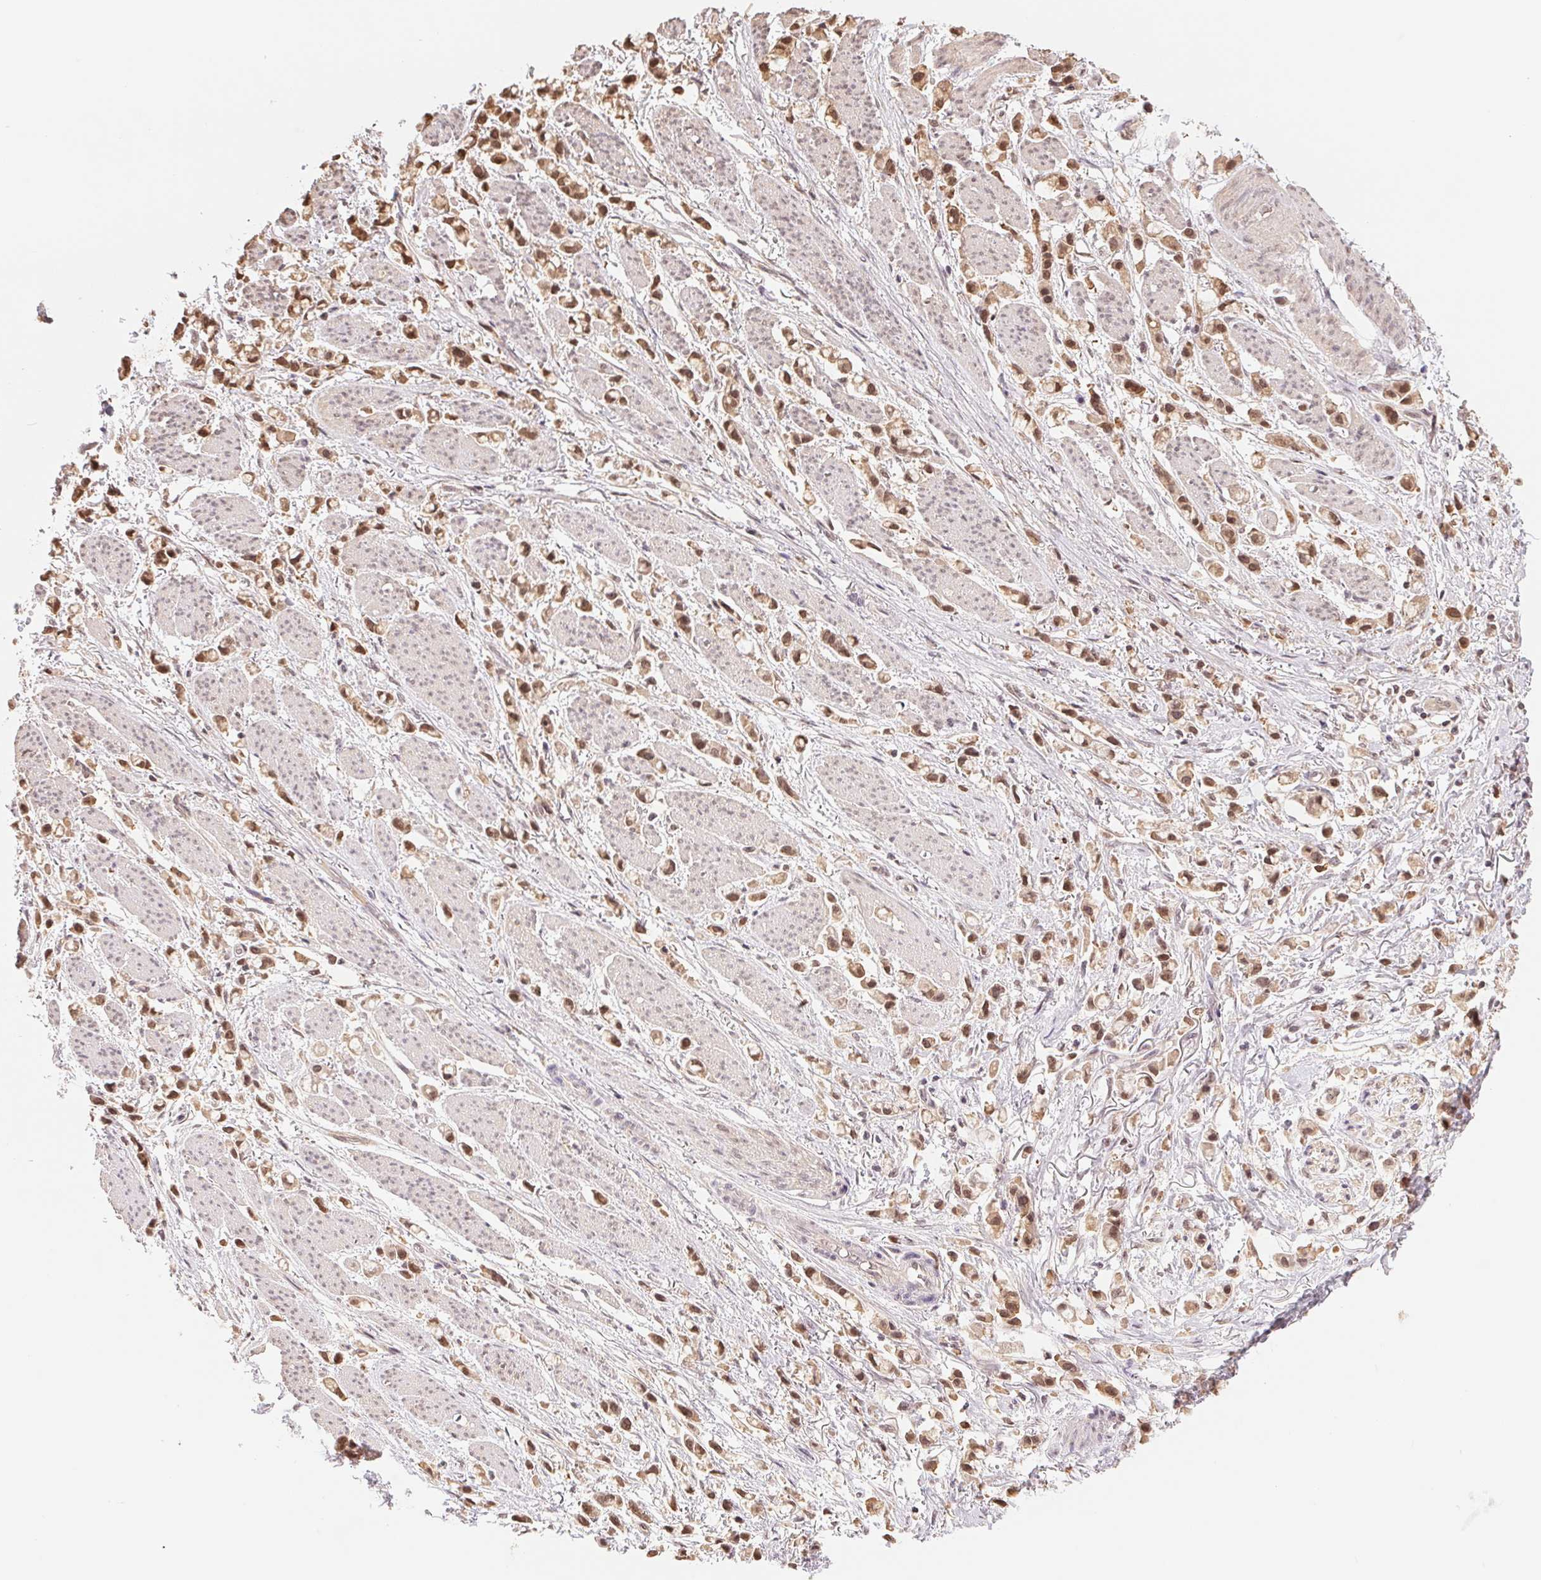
{"staining": {"intensity": "moderate", "quantity": ">75%", "location": "cytoplasmic/membranous,nuclear"}, "tissue": "stomach cancer", "cell_type": "Tumor cells", "image_type": "cancer", "snomed": [{"axis": "morphology", "description": "Adenocarcinoma, NOS"}, {"axis": "topography", "description": "Stomach"}], "caption": "DAB (3,3'-diaminobenzidine) immunohistochemical staining of human stomach adenocarcinoma shows moderate cytoplasmic/membranous and nuclear protein staining in about >75% of tumor cells. (DAB (3,3'-diaminobenzidine) = brown stain, brightfield microscopy at high magnification).", "gene": "CDC123", "patient": {"sex": "female", "age": 81}}